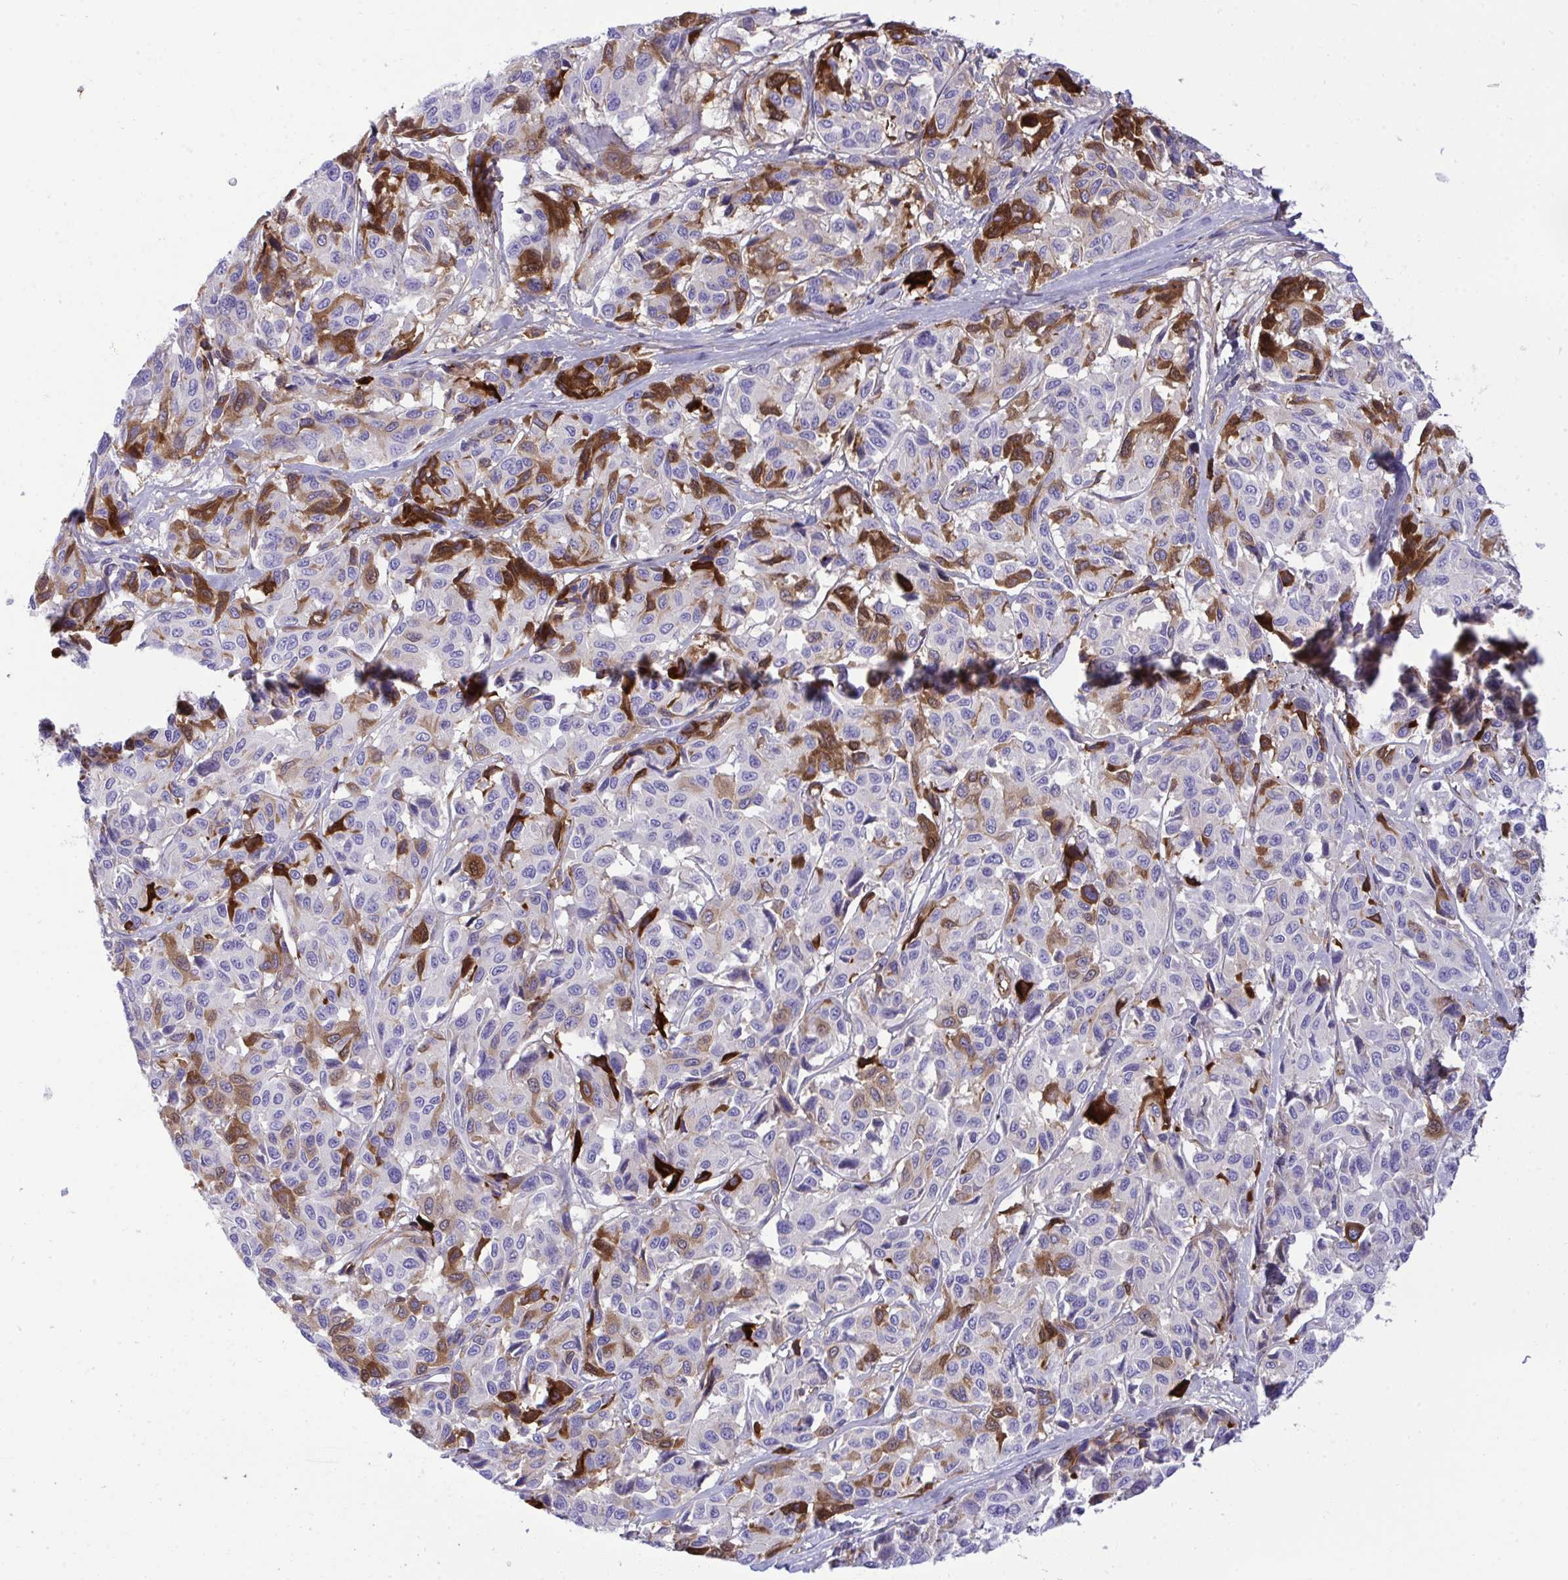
{"staining": {"intensity": "moderate", "quantity": "<25%", "location": "cytoplasmic/membranous"}, "tissue": "melanoma", "cell_type": "Tumor cells", "image_type": "cancer", "snomed": [{"axis": "morphology", "description": "Malignant melanoma, NOS"}, {"axis": "topography", "description": "Skin"}], "caption": "DAB (3,3'-diaminobenzidine) immunohistochemical staining of human melanoma reveals moderate cytoplasmic/membranous protein positivity in approximately <25% of tumor cells.", "gene": "F2", "patient": {"sex": "female", "age": 66}}